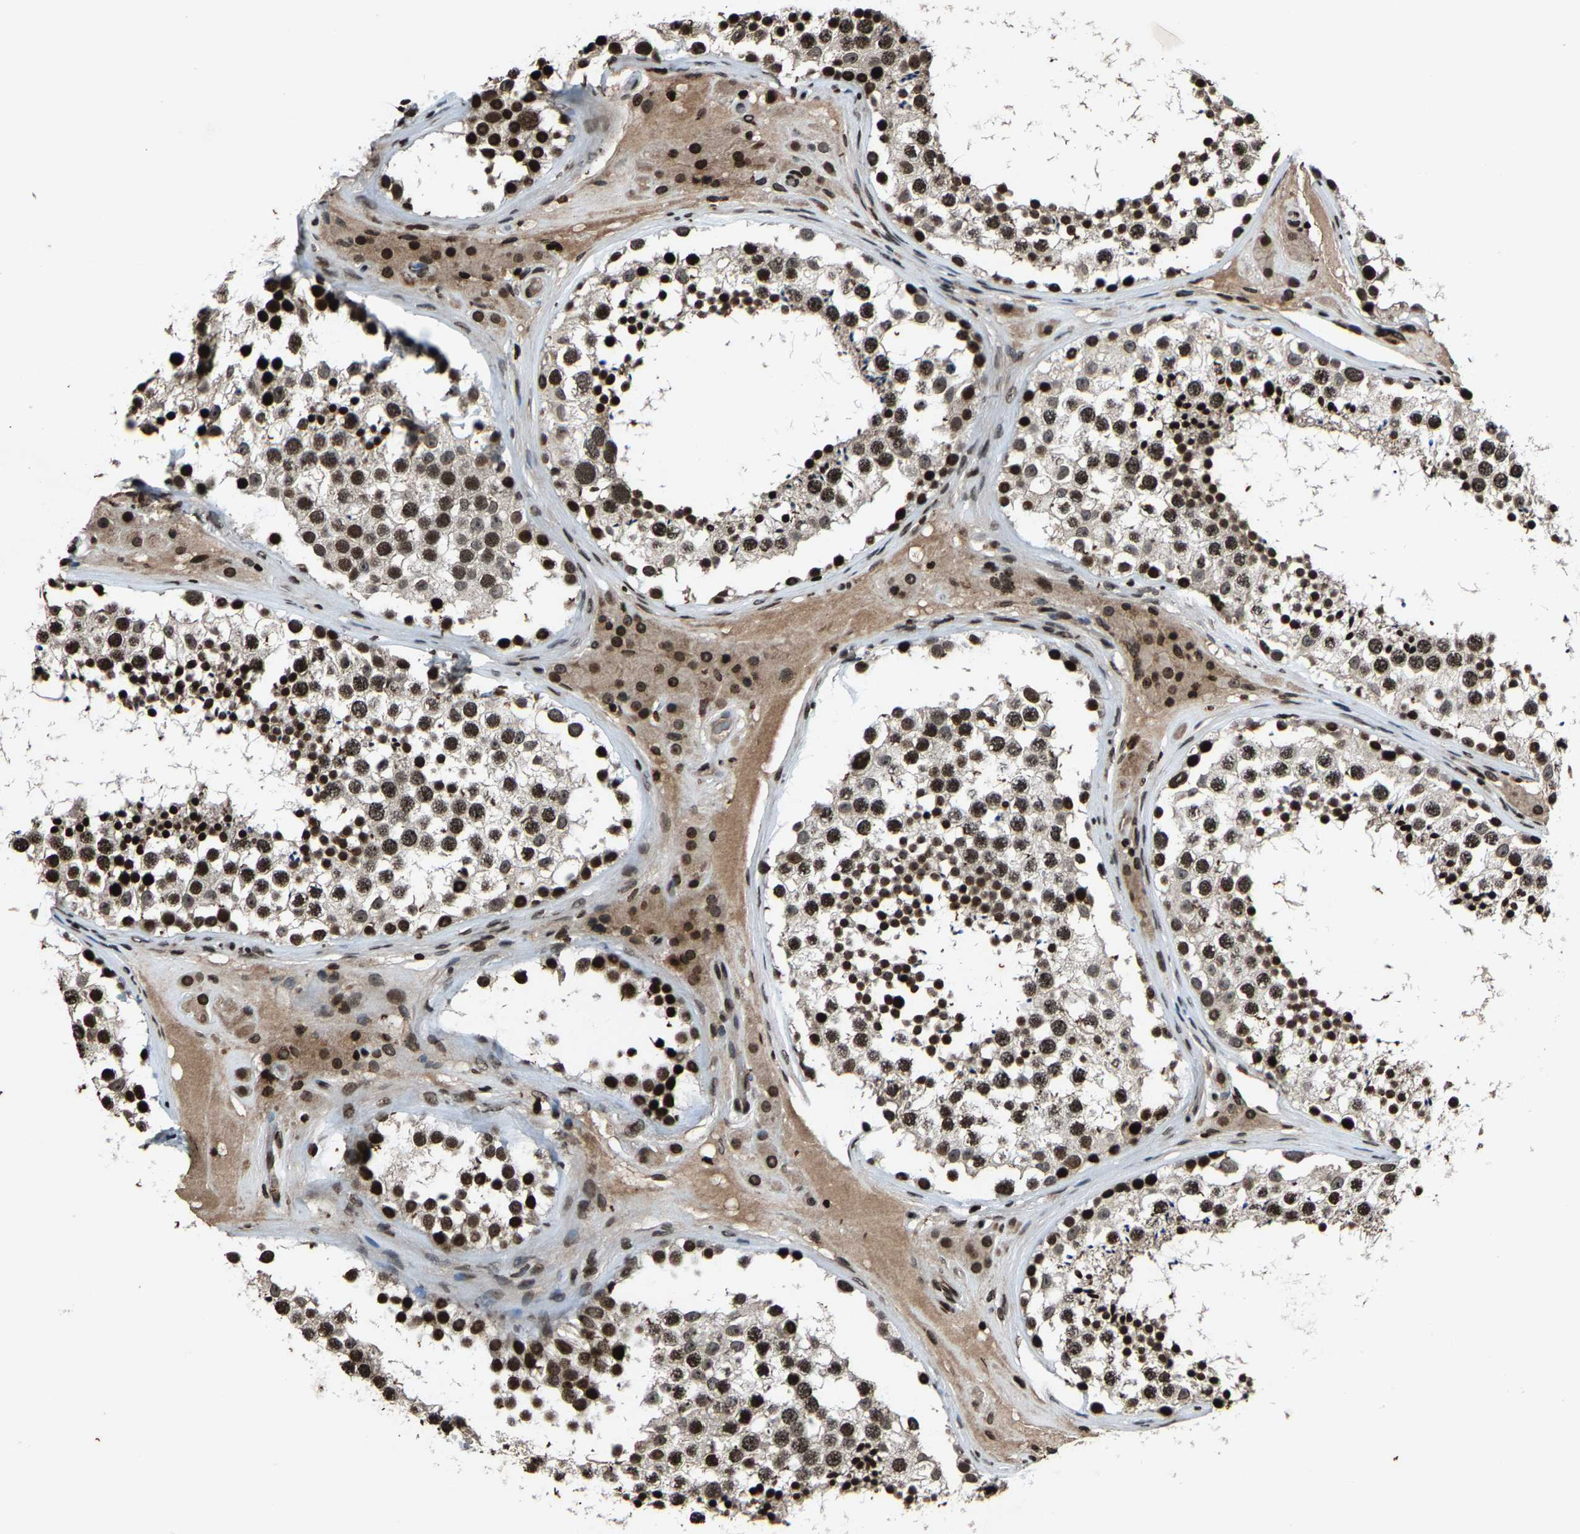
{"staining": {"intensity": "strong", "quantity": ">75%", "location": "nuclear"}, "tissue": "testis", "cell_type": "Cells in seminiferous ducts", "image_type": "normal", "snomed": [{"axis": "morphology", "description": "Normal tissue, NOS"}, {"axis": "topography", "description": "Testis"}], "caption": "DAB immunohistochemical staining of benign human testis demonstrates strong nuclear protein positivity in about >75% of cells in seminiferous ducts. (Stains: DAB in brown, nuclei in blue, Microscopy: brightfield microscopy at high magnification).", "gene": "H4C1", "patient": {"sex": "male", "age": 46}}